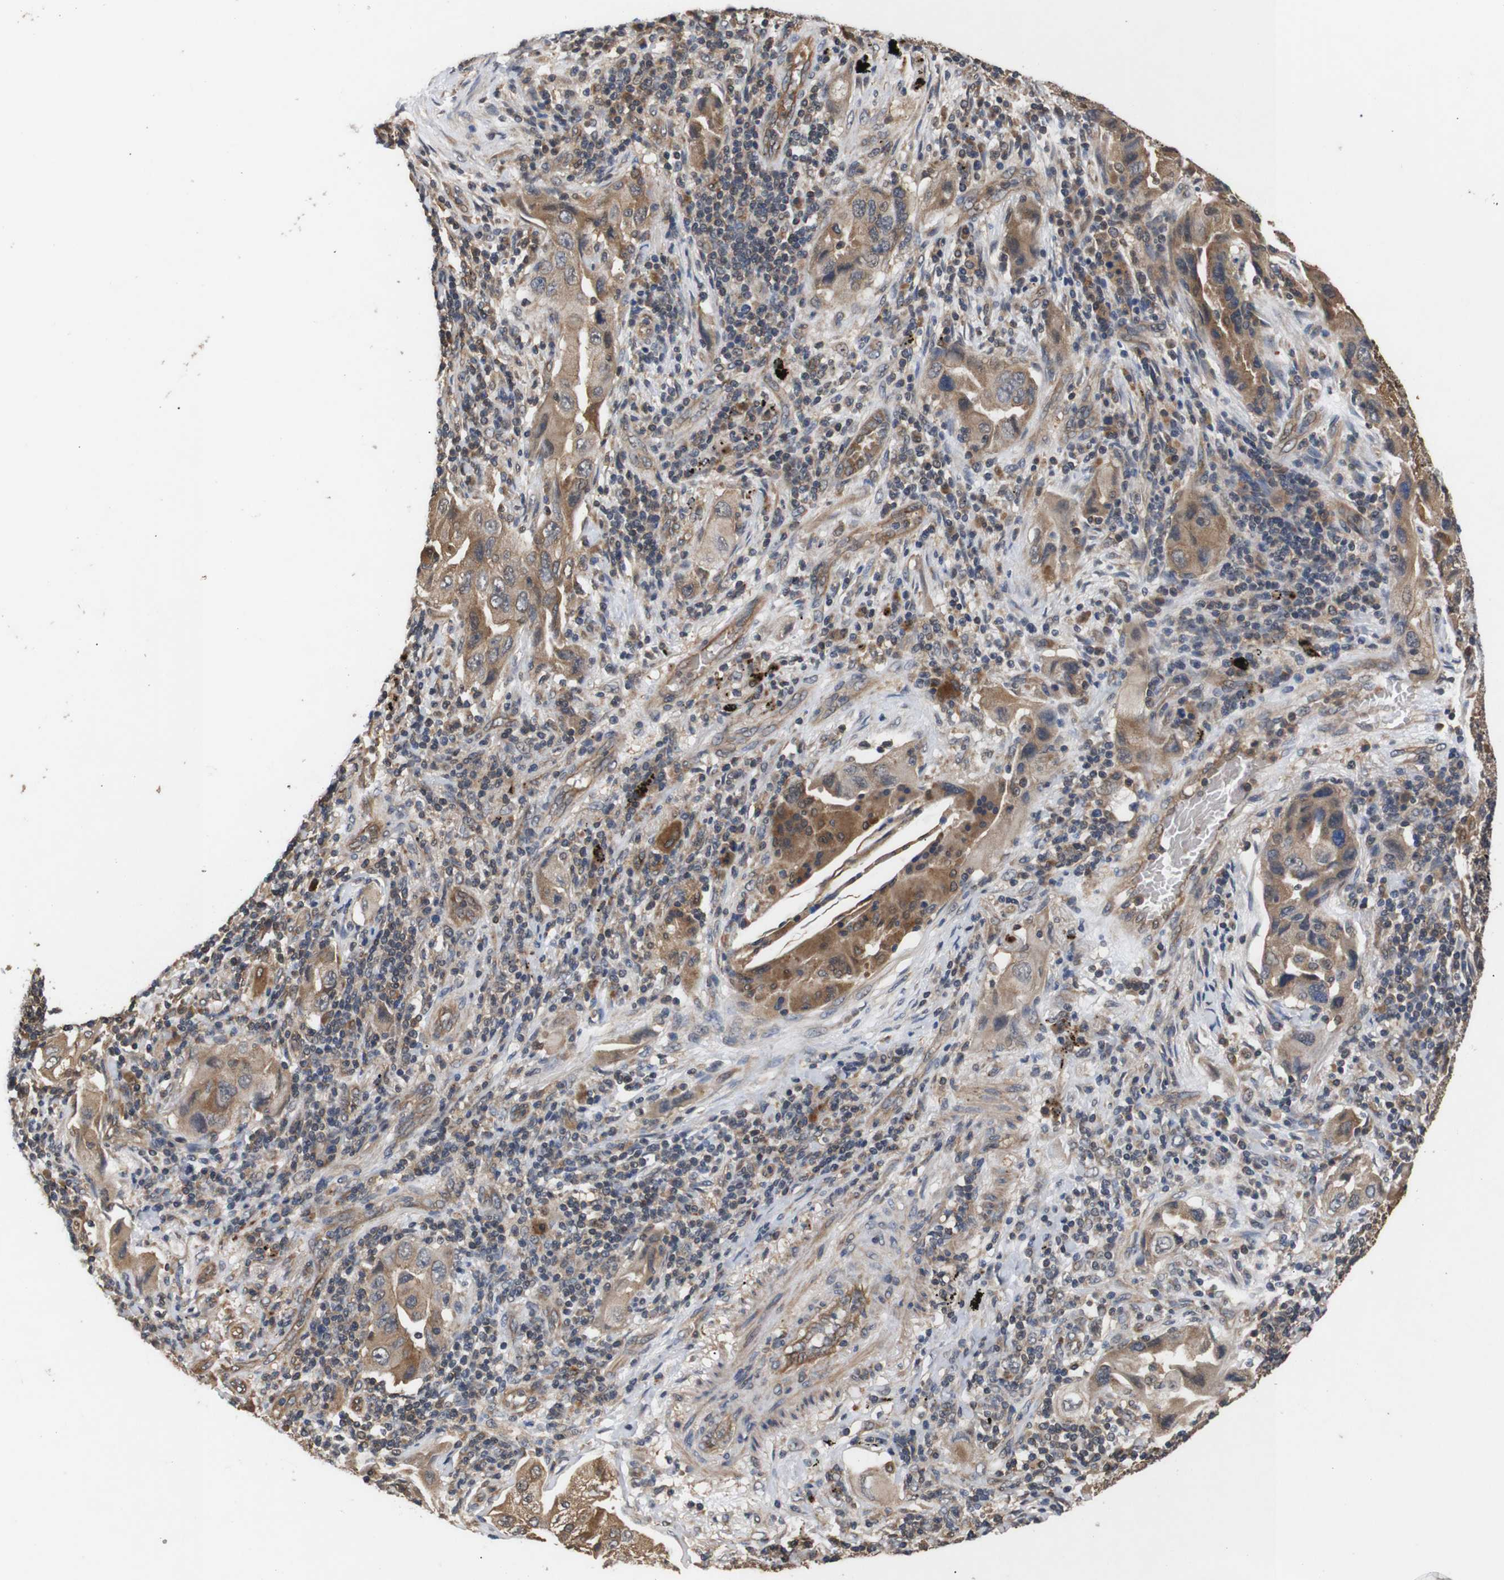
{"staining": {"intensity": "moderate", "quantity": ">75%", "location": "cytoplasmic/membranous"}, "tissue": "lung cancer", "cell_type": "Tumor cells", "image_type": "cancer", "snomed": [{"axis": "morphology", "description": "Adenocarcinoma, NOS"}, {"axis": "topography", "description": "Lung"}], "caption": "Lung adenocarcinoma stained for a protein shows moderate cytoplasmic/membranous positivity in tumor cells.", "gene": "DDR1", "patient": {"sex": "female", "age": 65}}